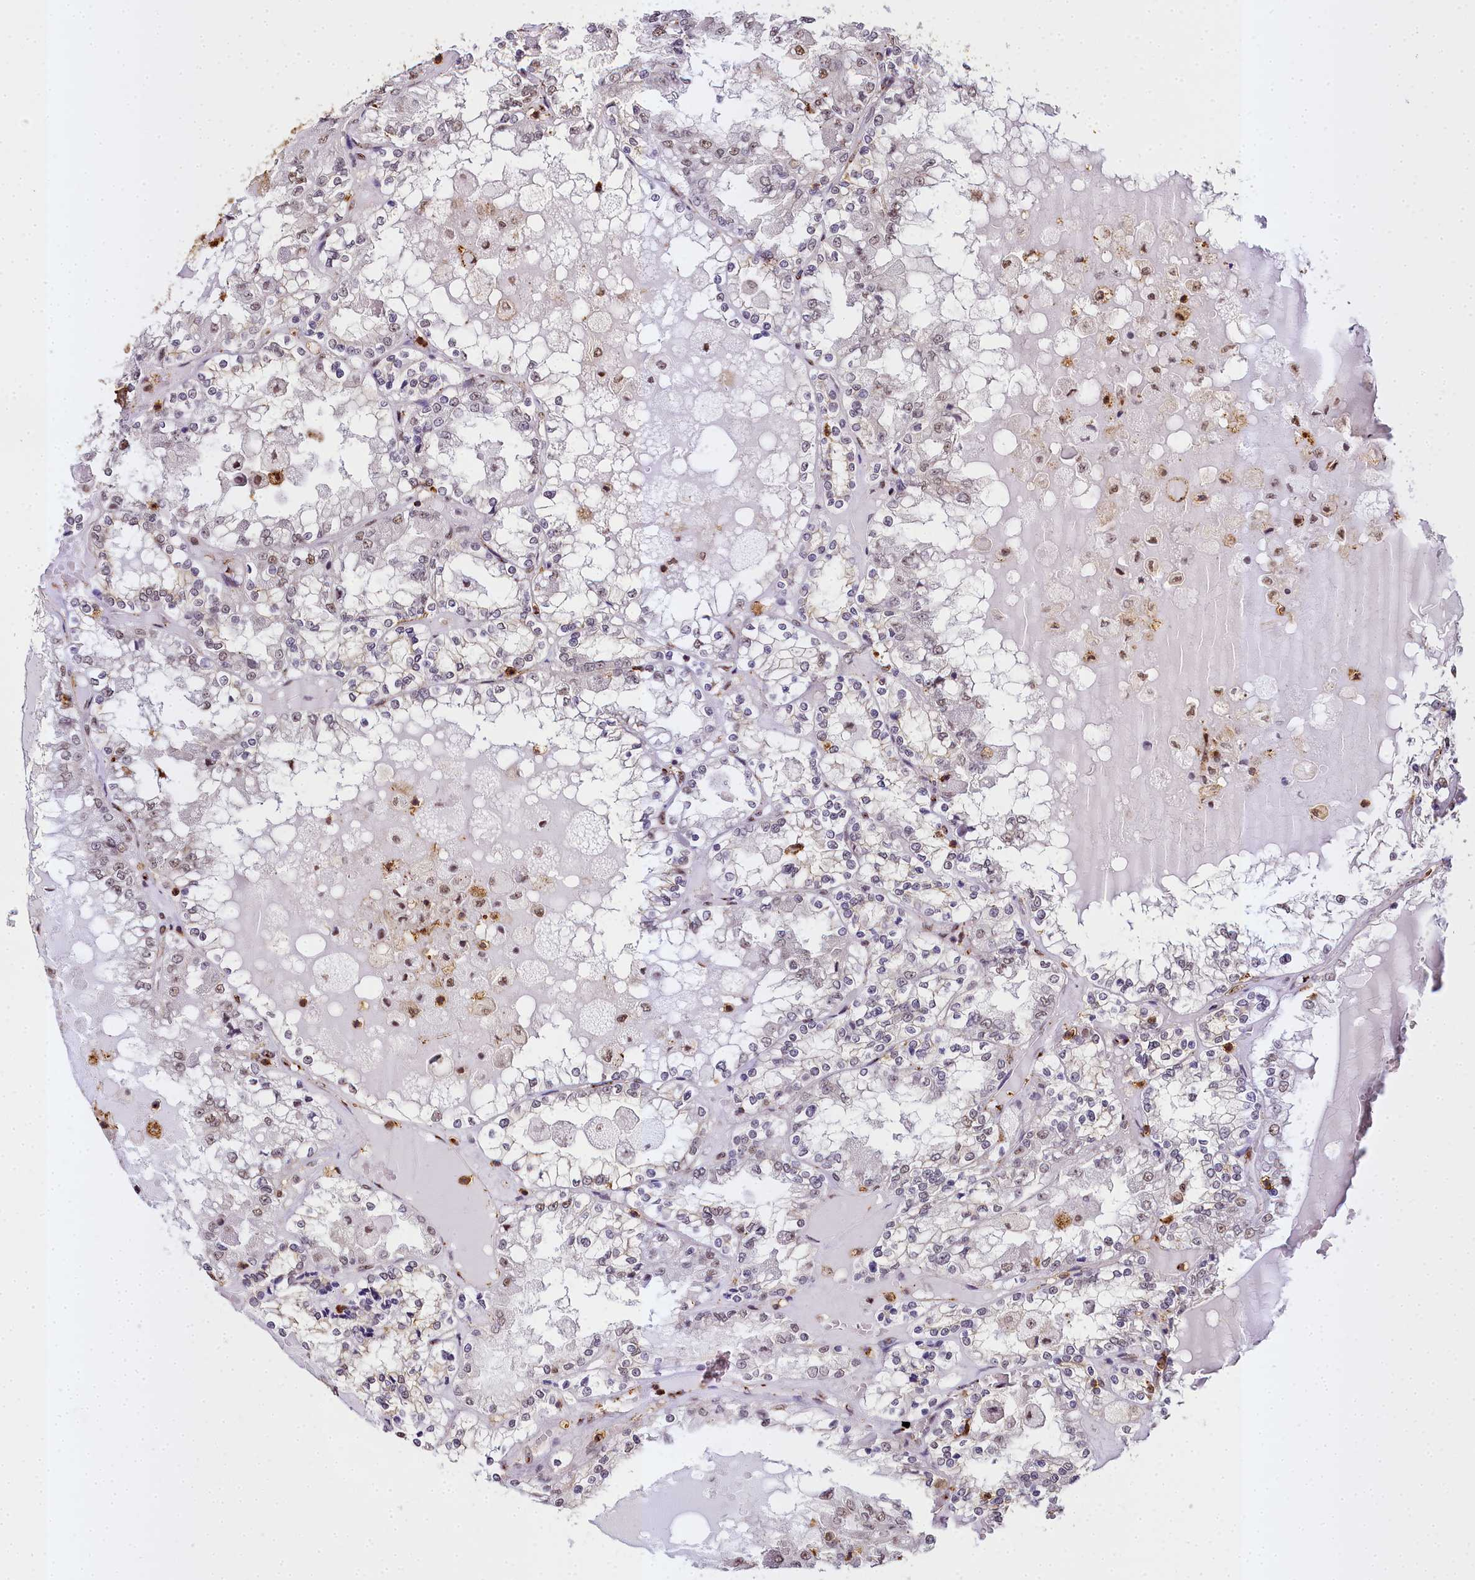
{"staining": {"intensity": "negative", "quantity": "none", "location": "none"}, "tissue": "renal cancer", "cell_type": "Tumor cells", "image_type": "cancer", "snomed": [{"axis": "morphology", "description": "Adenocarcinoma, NOS"}, {"axis": "topography", "description": "Kidney"}], "caption": "This is a image of immunohistochemistry (IHC) staining of renal cancer, which shows no positivity in tumor cells.", "gene": "PPP4C", "patient": {"sex": "female", "age": 56}}